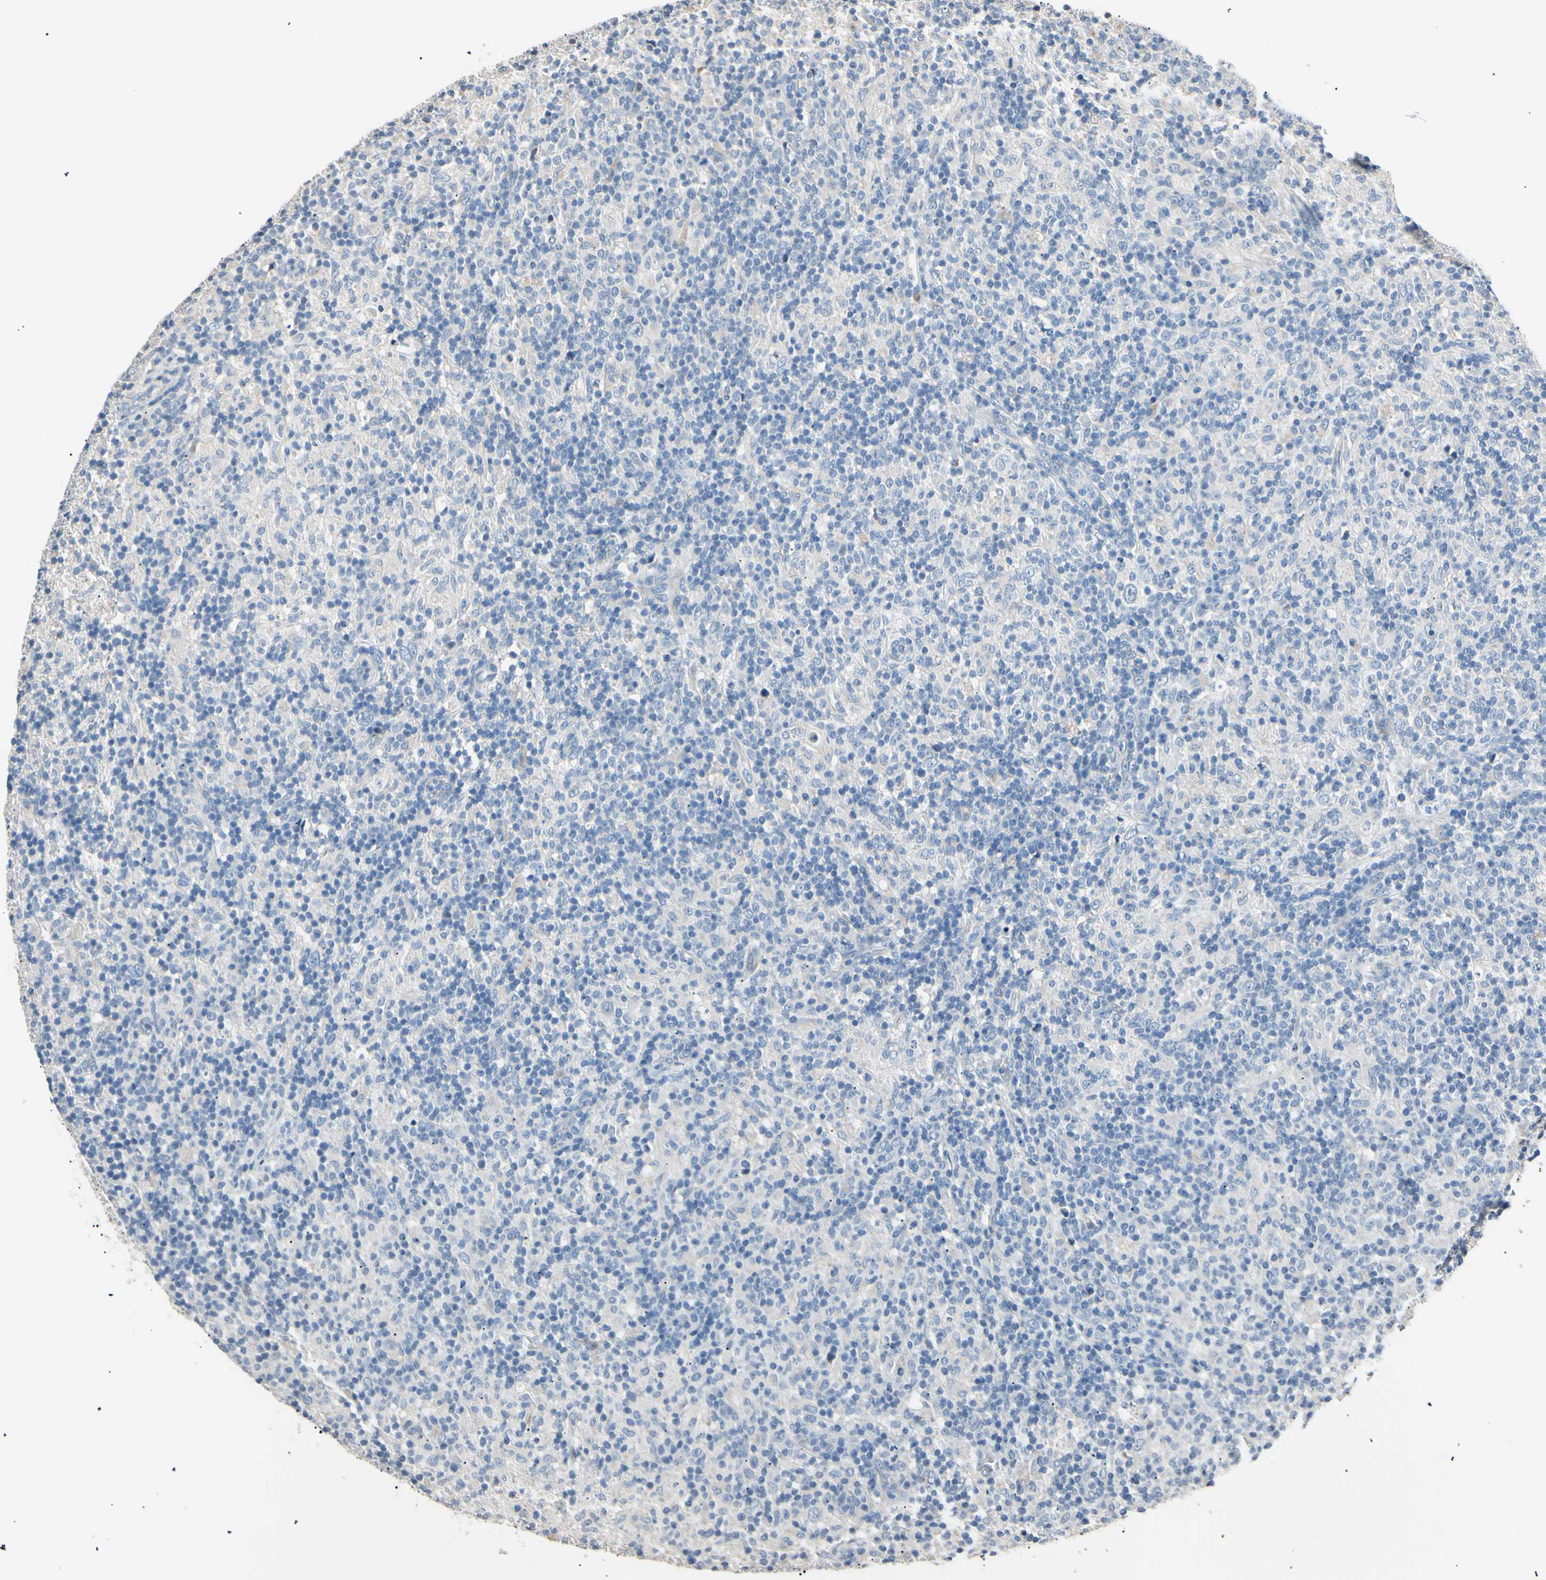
{"staining": {"intensity": "negative", "quantity": "none", "location": "none"}, "tissue": "lymphoma", "cell_type": "Tumor cells", "image_type": "cancer", "snomed": [{"axis": "morphology", "description": "Hodgkin's disease, NOS"}, {"axis": "topography", "description": "Lymph node"}], "caption": "Immunohistochemistry (IHC) of human Hodgkin's disease shows no staining in tumor cells. Brightfield microscopy of immunohistochemistry (IHC) stained with DAB (brown) and hematoxylin (blue), captured at high magnification.", "gene": "LDLR", "patient": {"sex": "male", "age": 70}}